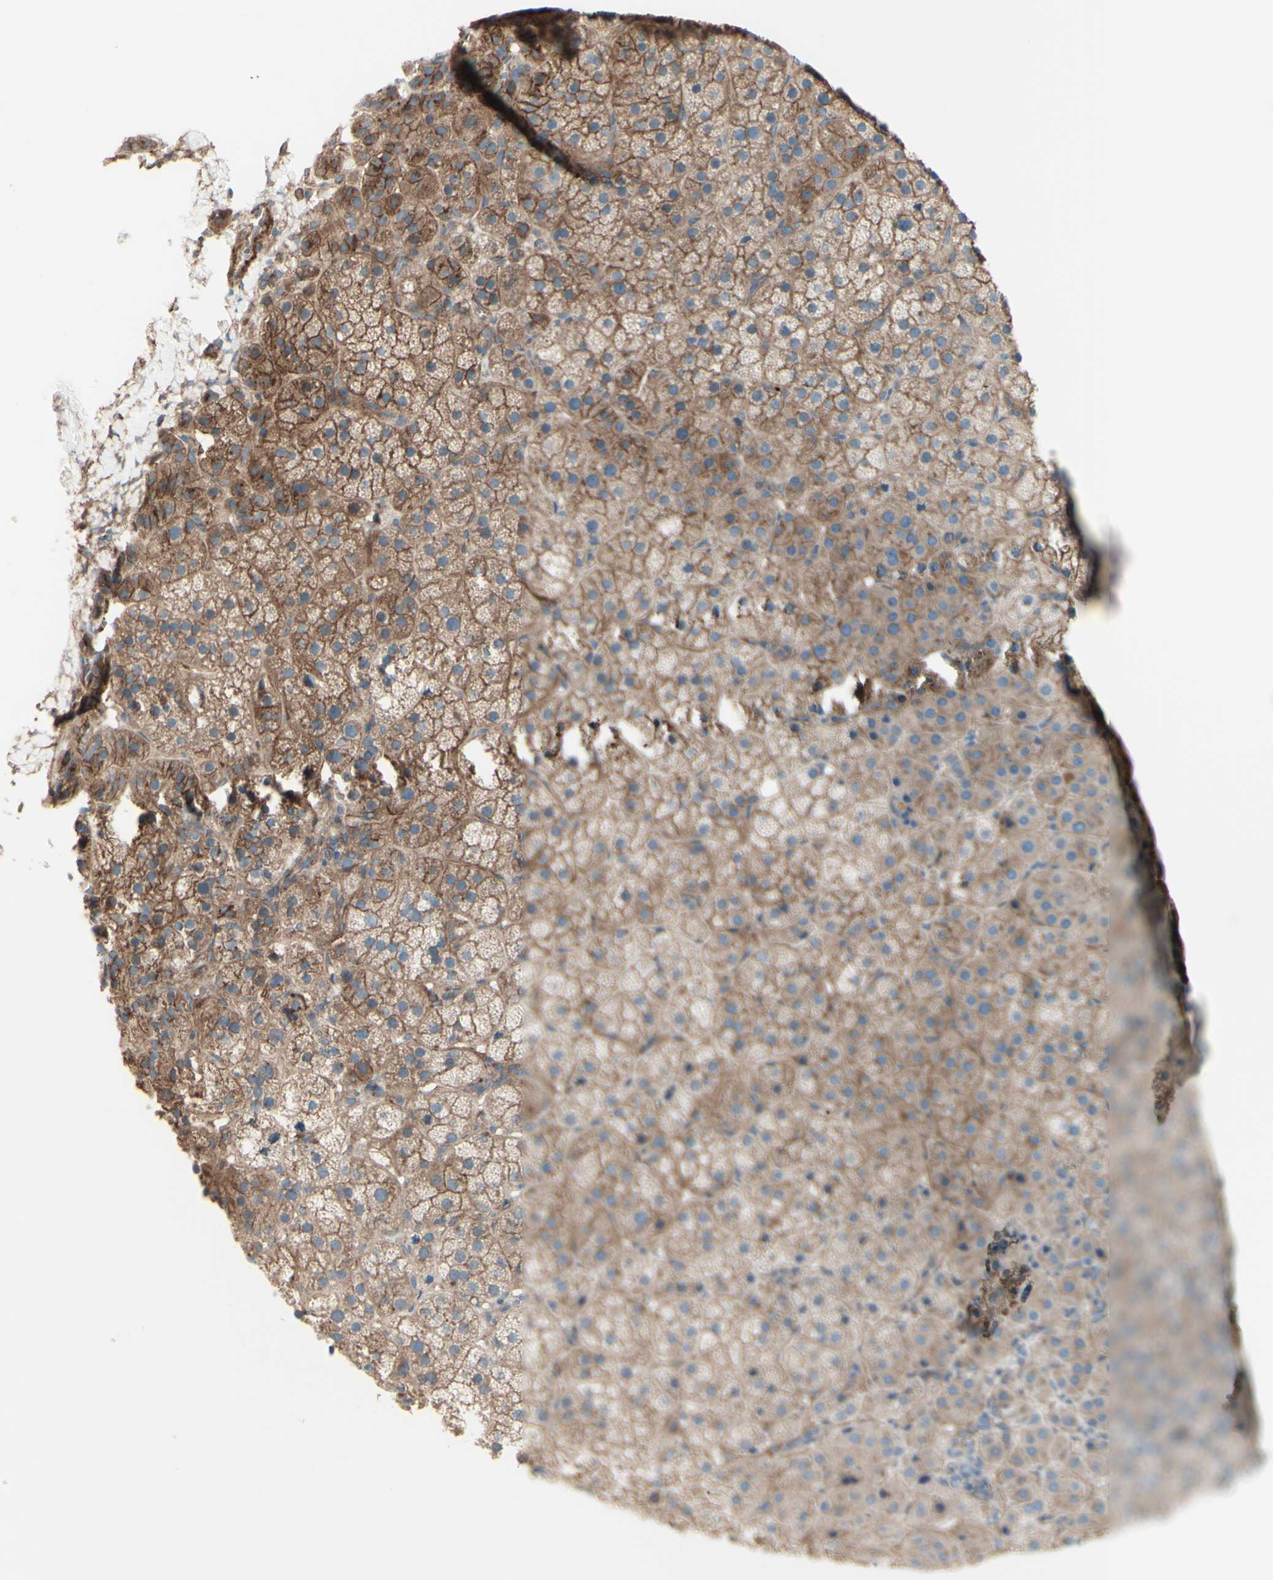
{"staining": {"intensity": "moderate", "quantity": ">75%", "location": "cytoplasmic/membranous"}, "tissue": "adrenal gland", "cell_type": "Glandular cells", "image_type": "normal", "snomed": [{"axis": "morphology", "description": "Normal tissue, NOS"}, {"axis": "topography", "description": "Adrenal gland"}], "caption": "Protein expression analysis of benign adrenal gland demonstrates moderate cytoplasmic/membranous positivity in approximately >75% of glandular cells.", "gene": "PCDHGA10", "patient": {"sex": "female", "age": 57}}